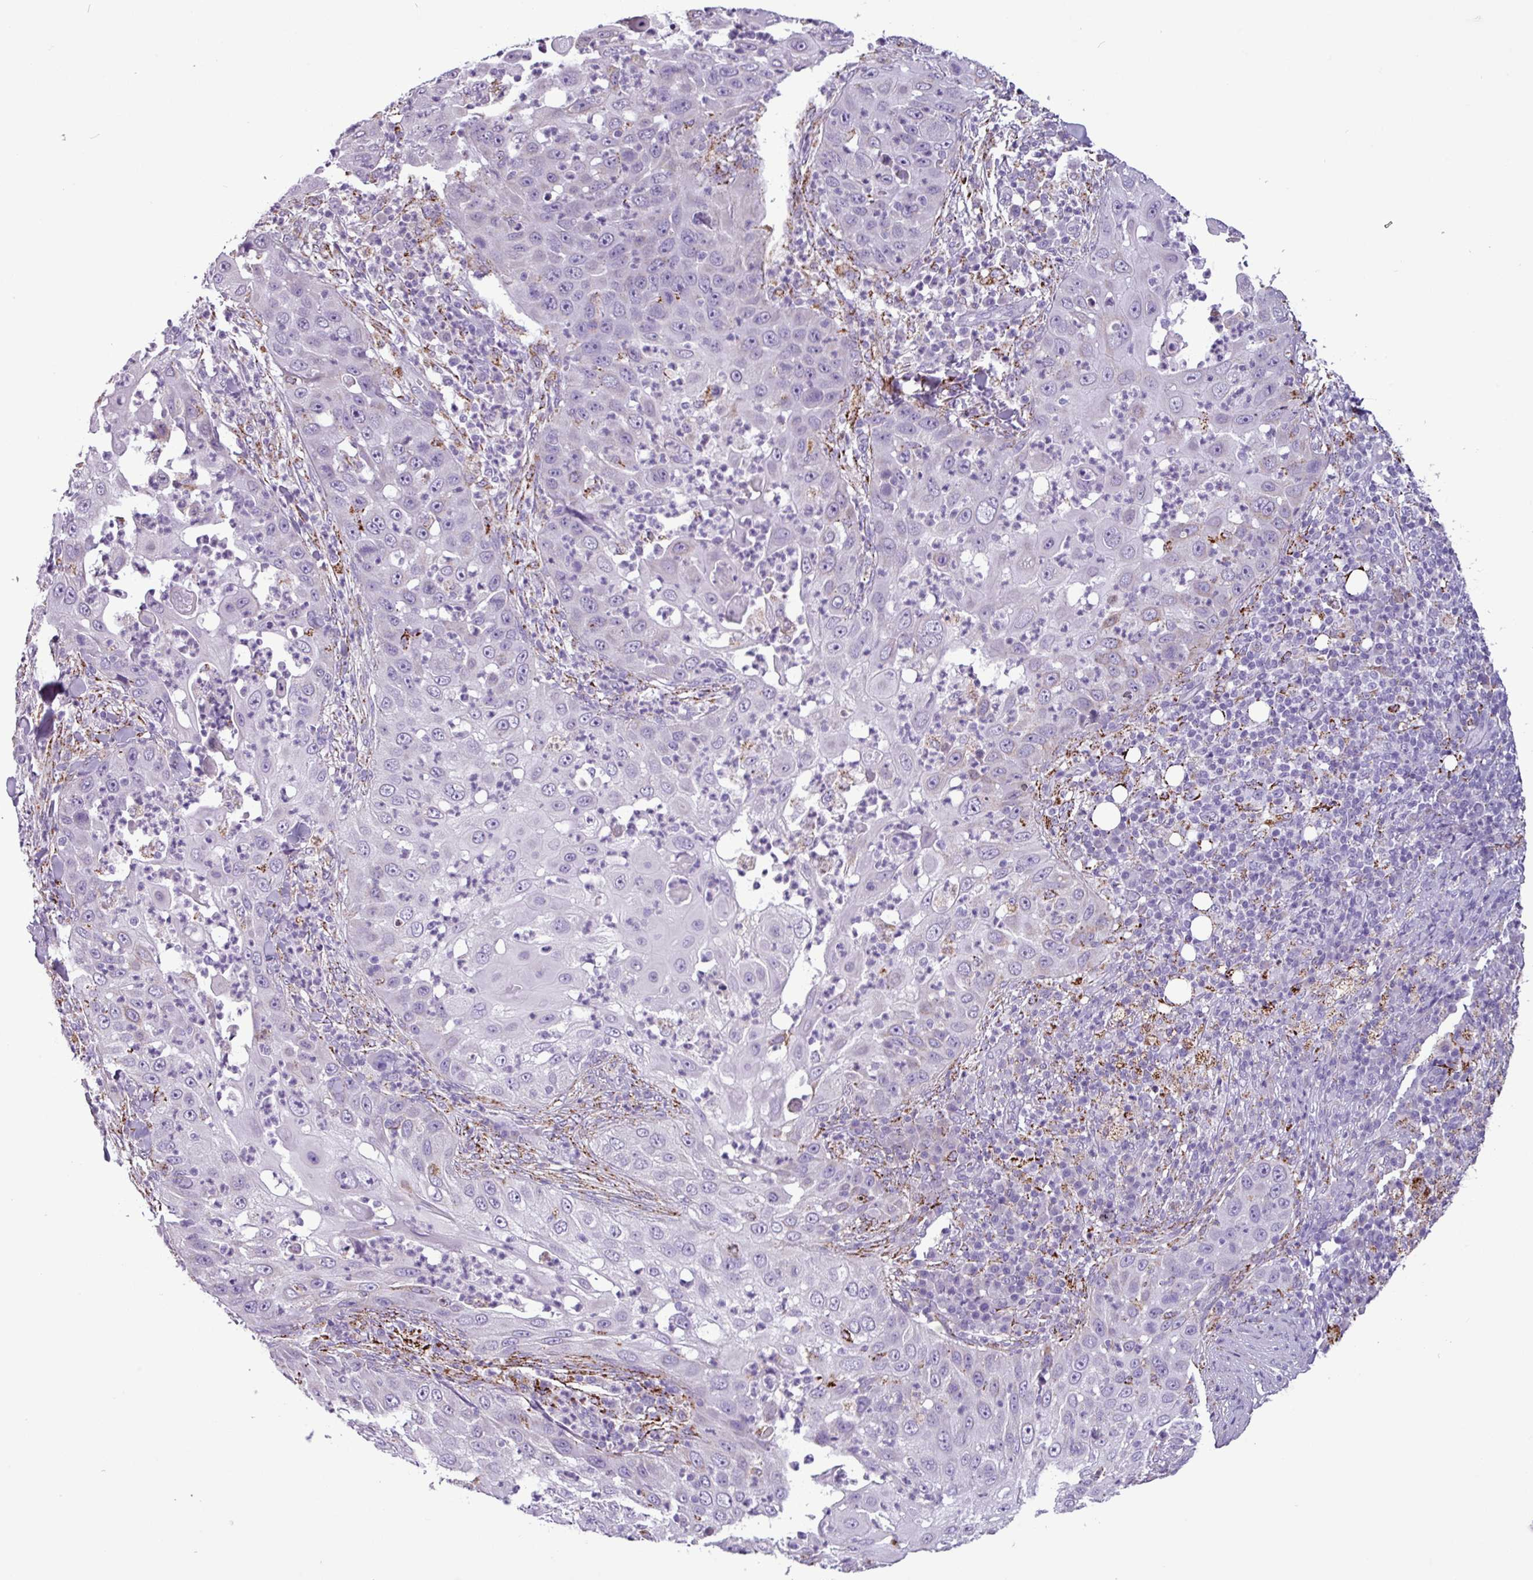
{"staining": {"intensity": "weak", "quantity": "<25%", "location": "cytoplasmic/membranous"}, "tissue": "skin cancer", "cell_type": "Tumor cells", "image_type": "cancer", "snomed": [{"axis": "morphology", "description": "Squamous cell carcinoma, NOS"}, {"axis": "topography", "description": "Skin"}], "caption": "Tumor cells show no significant protein staining in skin cancer (squamous cell carcinoma).", "gene": "ZNF667", "patient": {"sex": "female", "age": 44}}